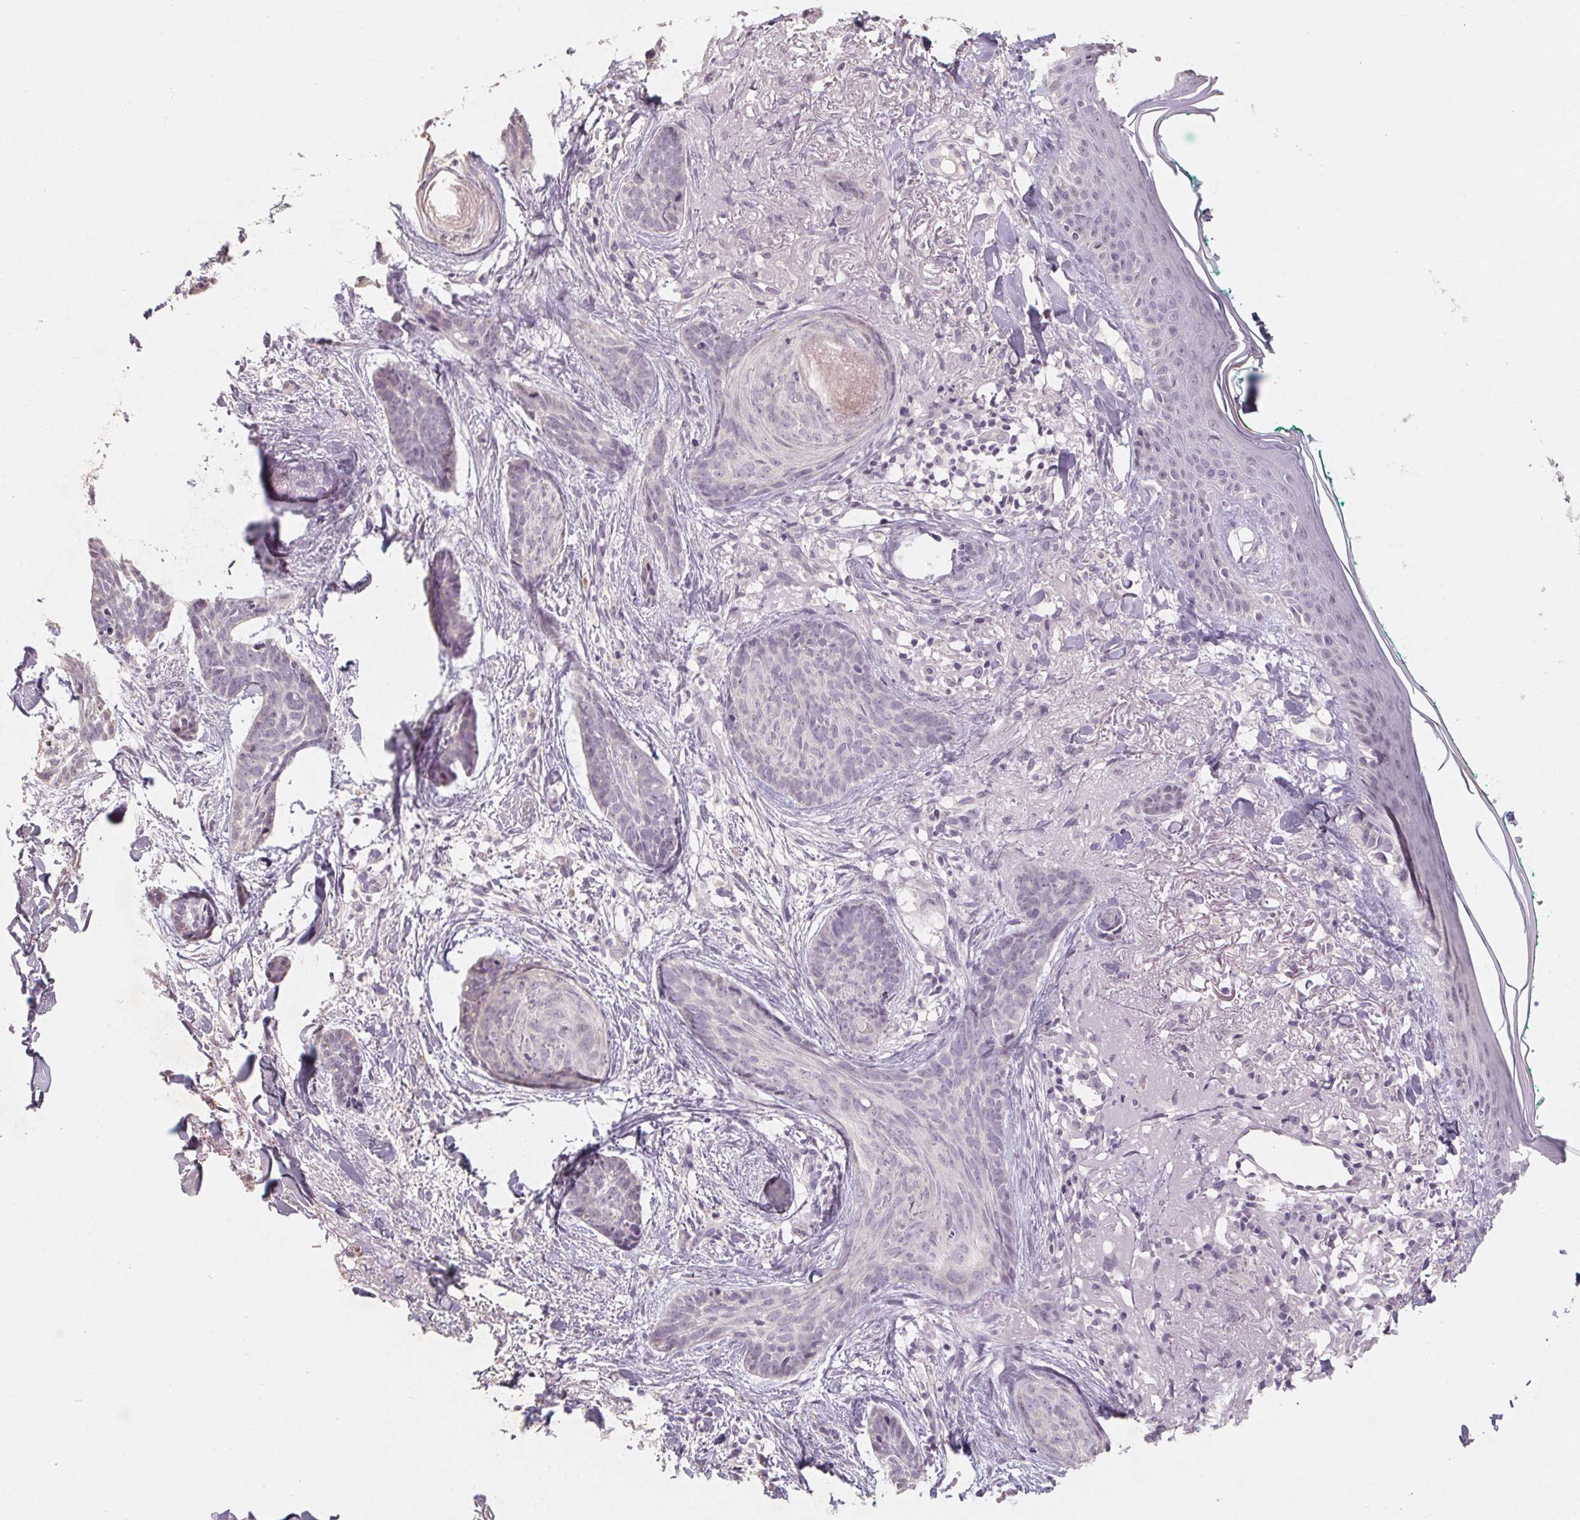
{"staining": {"intensity": "negative", "quantity": "none", "location": "none"}, "tissue": "skin cancer", "cell_type": "Tumor cells", "image_type": "cancer", "snomed": [{"axis": "morphology", "description": "Basal cell carcinoma"}, {"axis": "topography", "description": "Skin"}], "caption": "A micrograph of human skin basal cell carcinoma is negative for staining in tumor cells. (DAB (3,3'-diaminobenzidine) immunohistochemistry with hematoxylin counter stain).", "gene": "CAPZA3", "patient": {"sex": "female", "age": 78}}